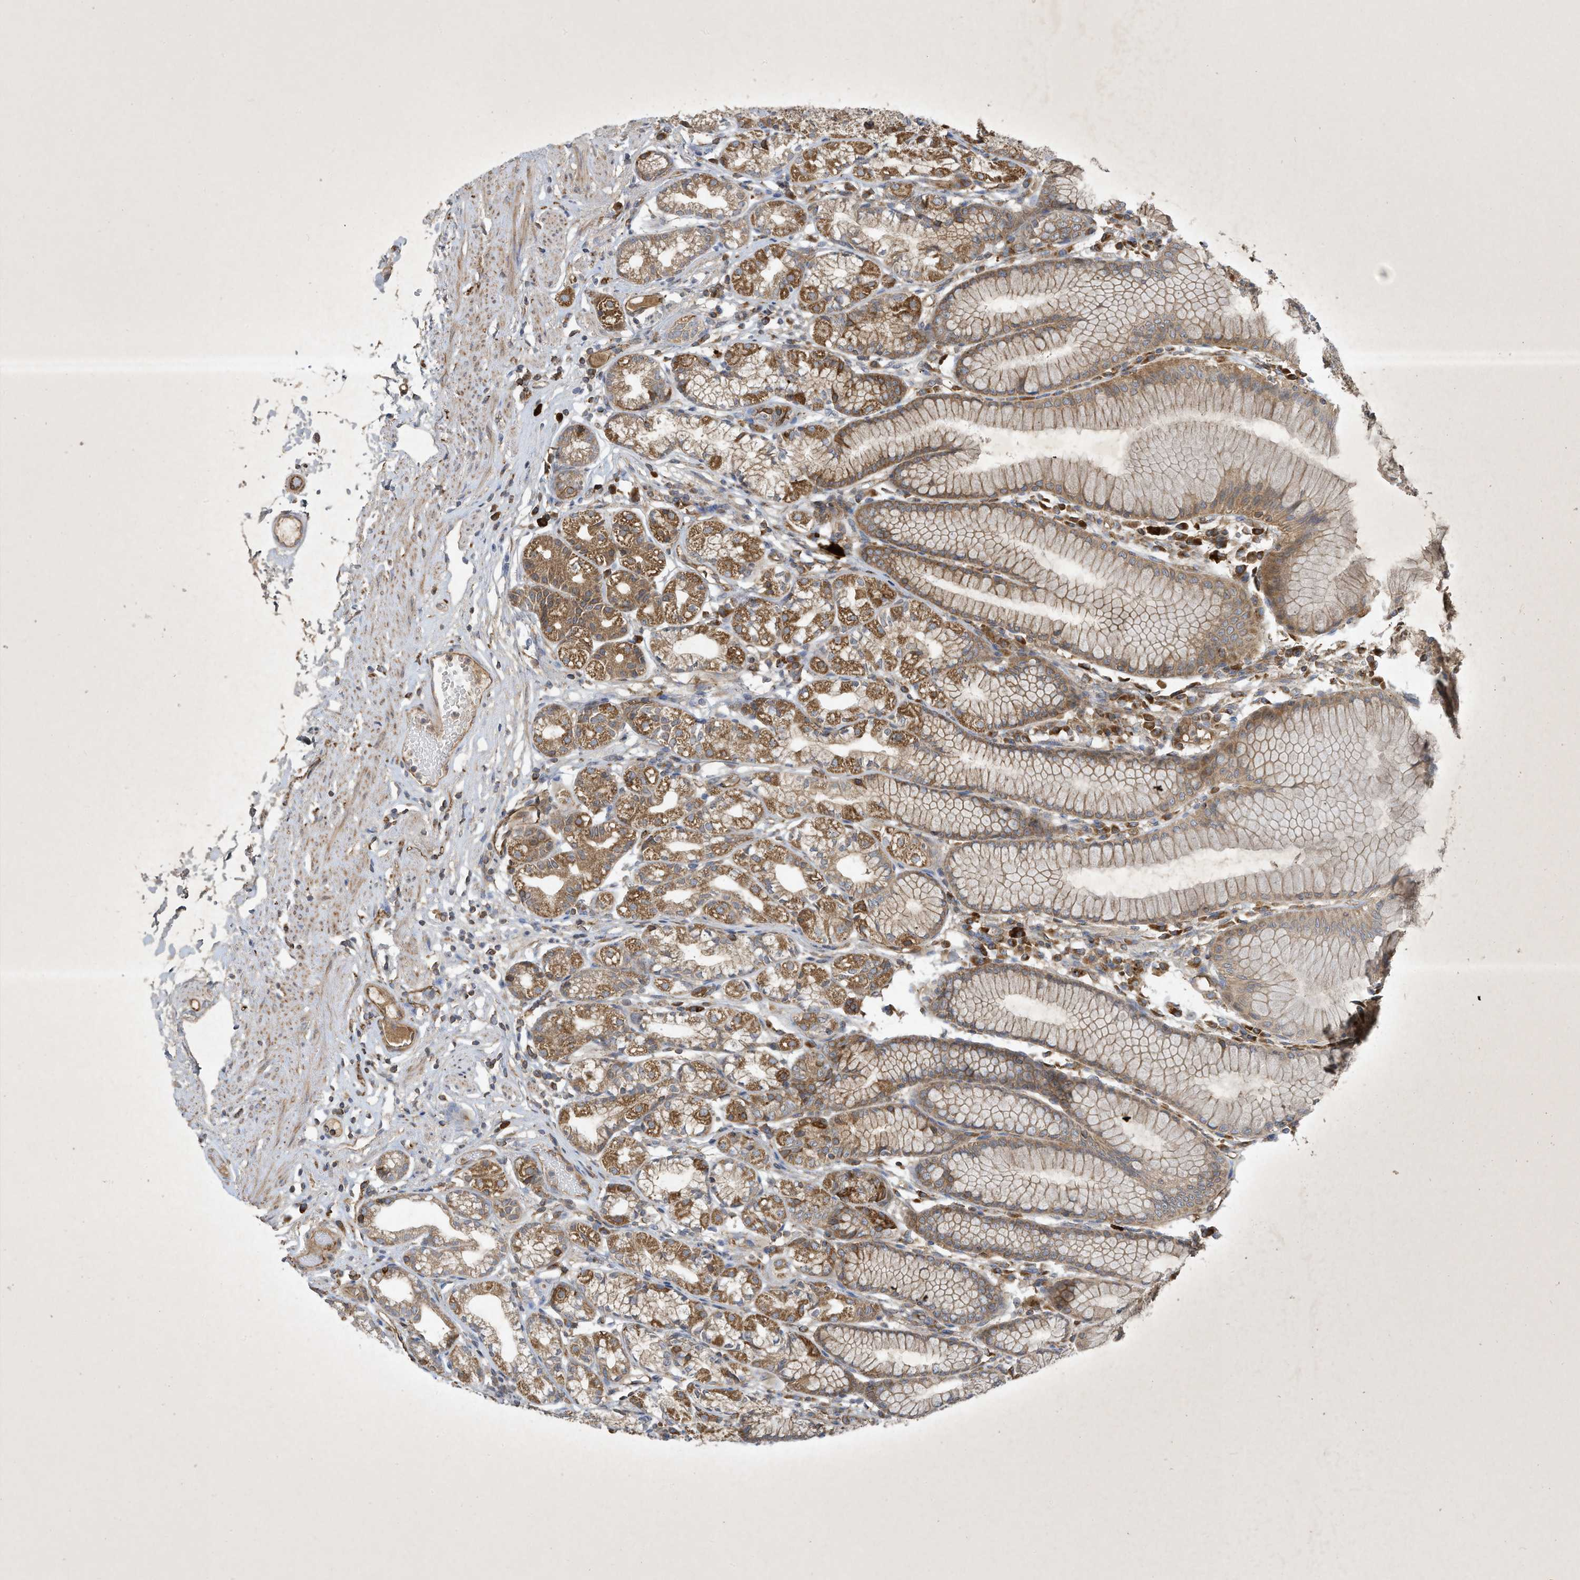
{"staining": {"intensity": "moderate", "quantity": ">75%", "location": "cytoplasmic/membranous"}, "tissue": "stomach", "cell_type": "Glandular cells", "image_type": "normal", "snomed": [{"axis": "morphology", "description": "Normal tissue, NOS"}, {"axis": "topography", "description": "Stomach"}], "caption": "High-power microscopy captured an immunohistochemistry image of benign stomach, revealing moderate cytoplasmic/membranous expression in about >75% of glandular cells.", "gene": "SYNJ2", "patient": {"sex": "female", "age": 57}}